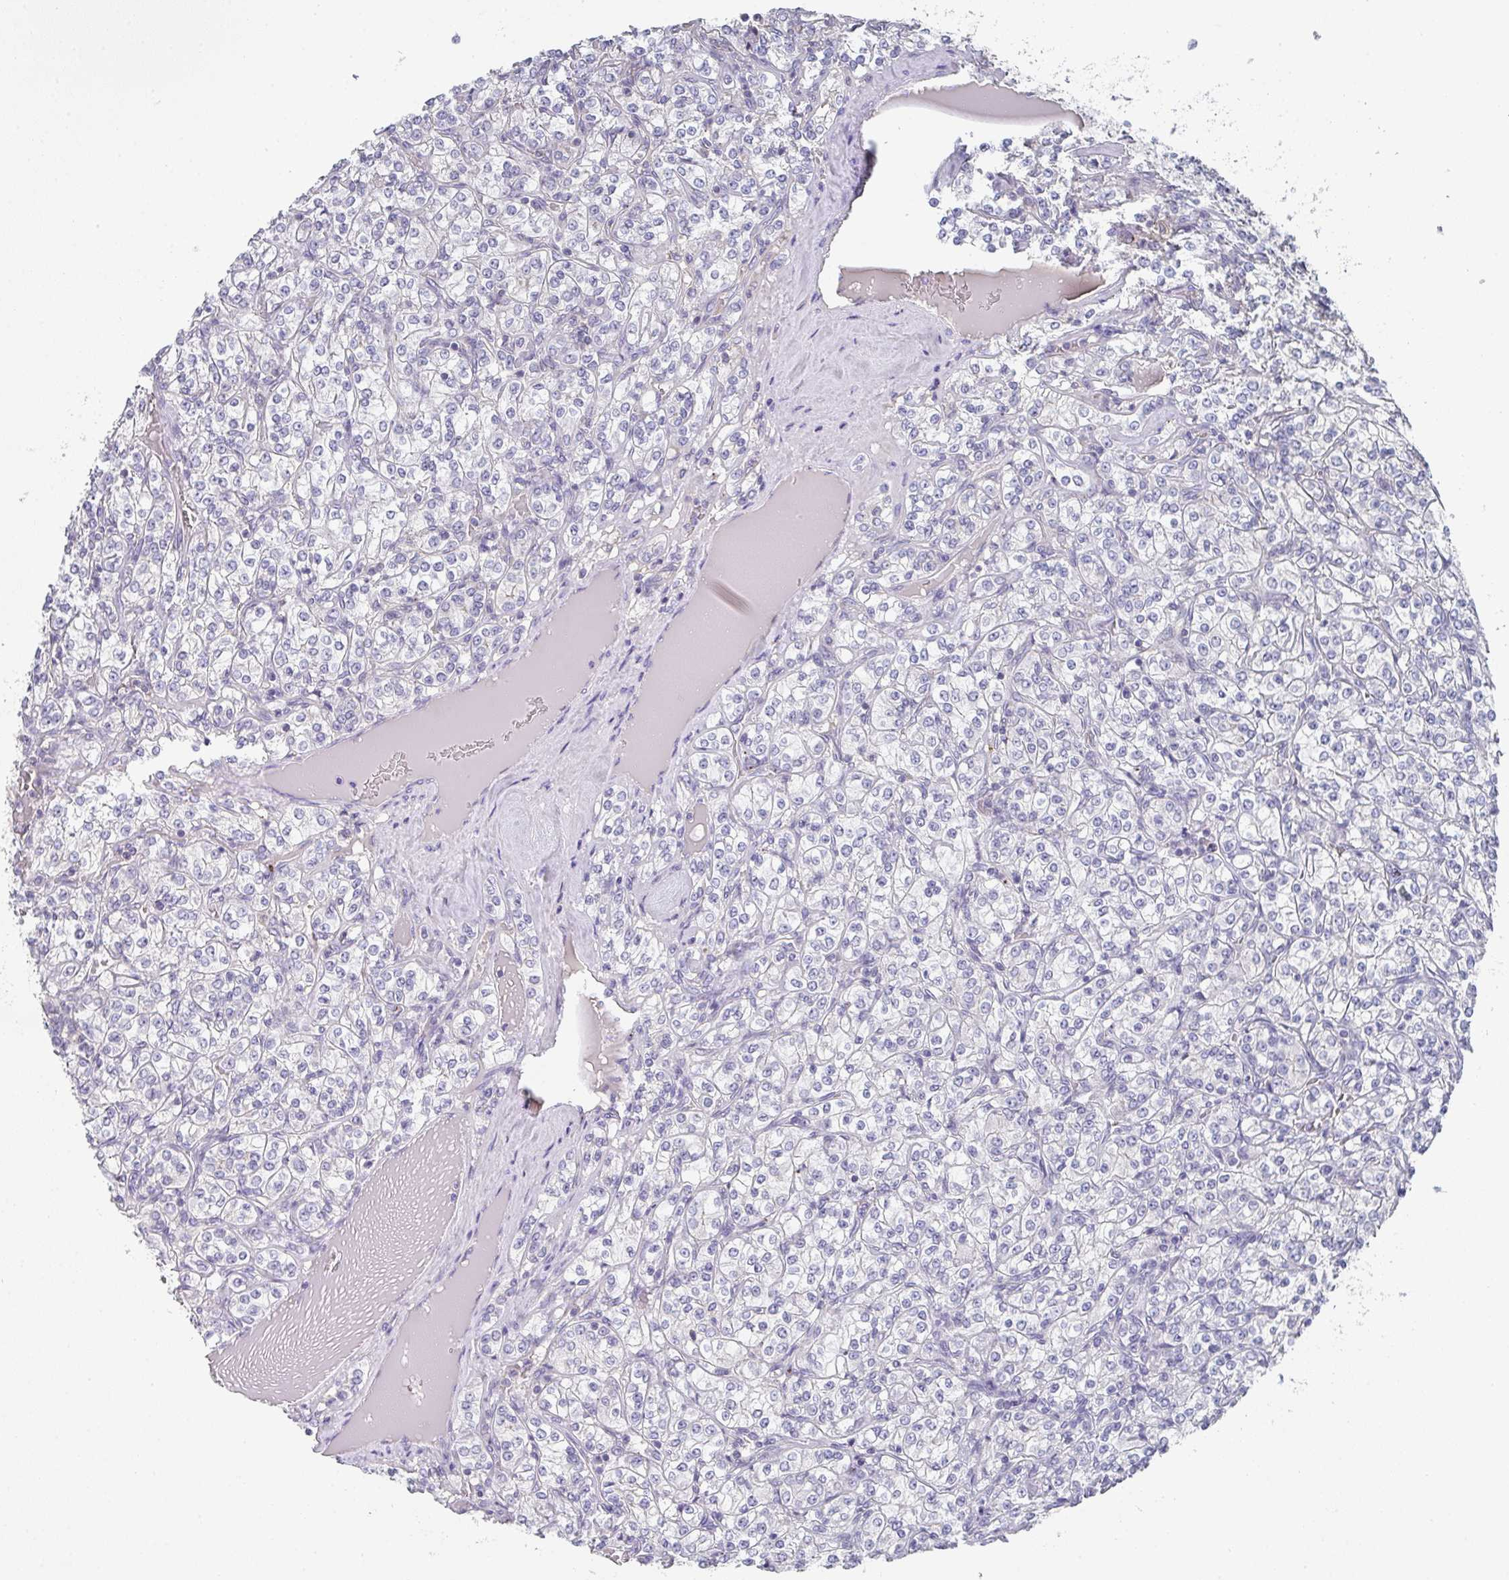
{"staining": {"intensity": "negative", "quantity": "none", "location": "none"}, "tissue": "renal cancer", "cell_type": "Tumor cells", "image_type": "cancer", "snomed": [{"axis": "morphology", "description": "Adenocarcinoma, NOS"}, {"axis": "topography", "description": "Kidney"}], "caption": "An immunohistochemistry photomicrograph of renal cancer (adenocarcinoma) is shown. There is no staining in tumor cells of renal cancer (adenocarcinoma).", "gene": "CHMP5", "patient": {"sex": "male", "age": 77}}